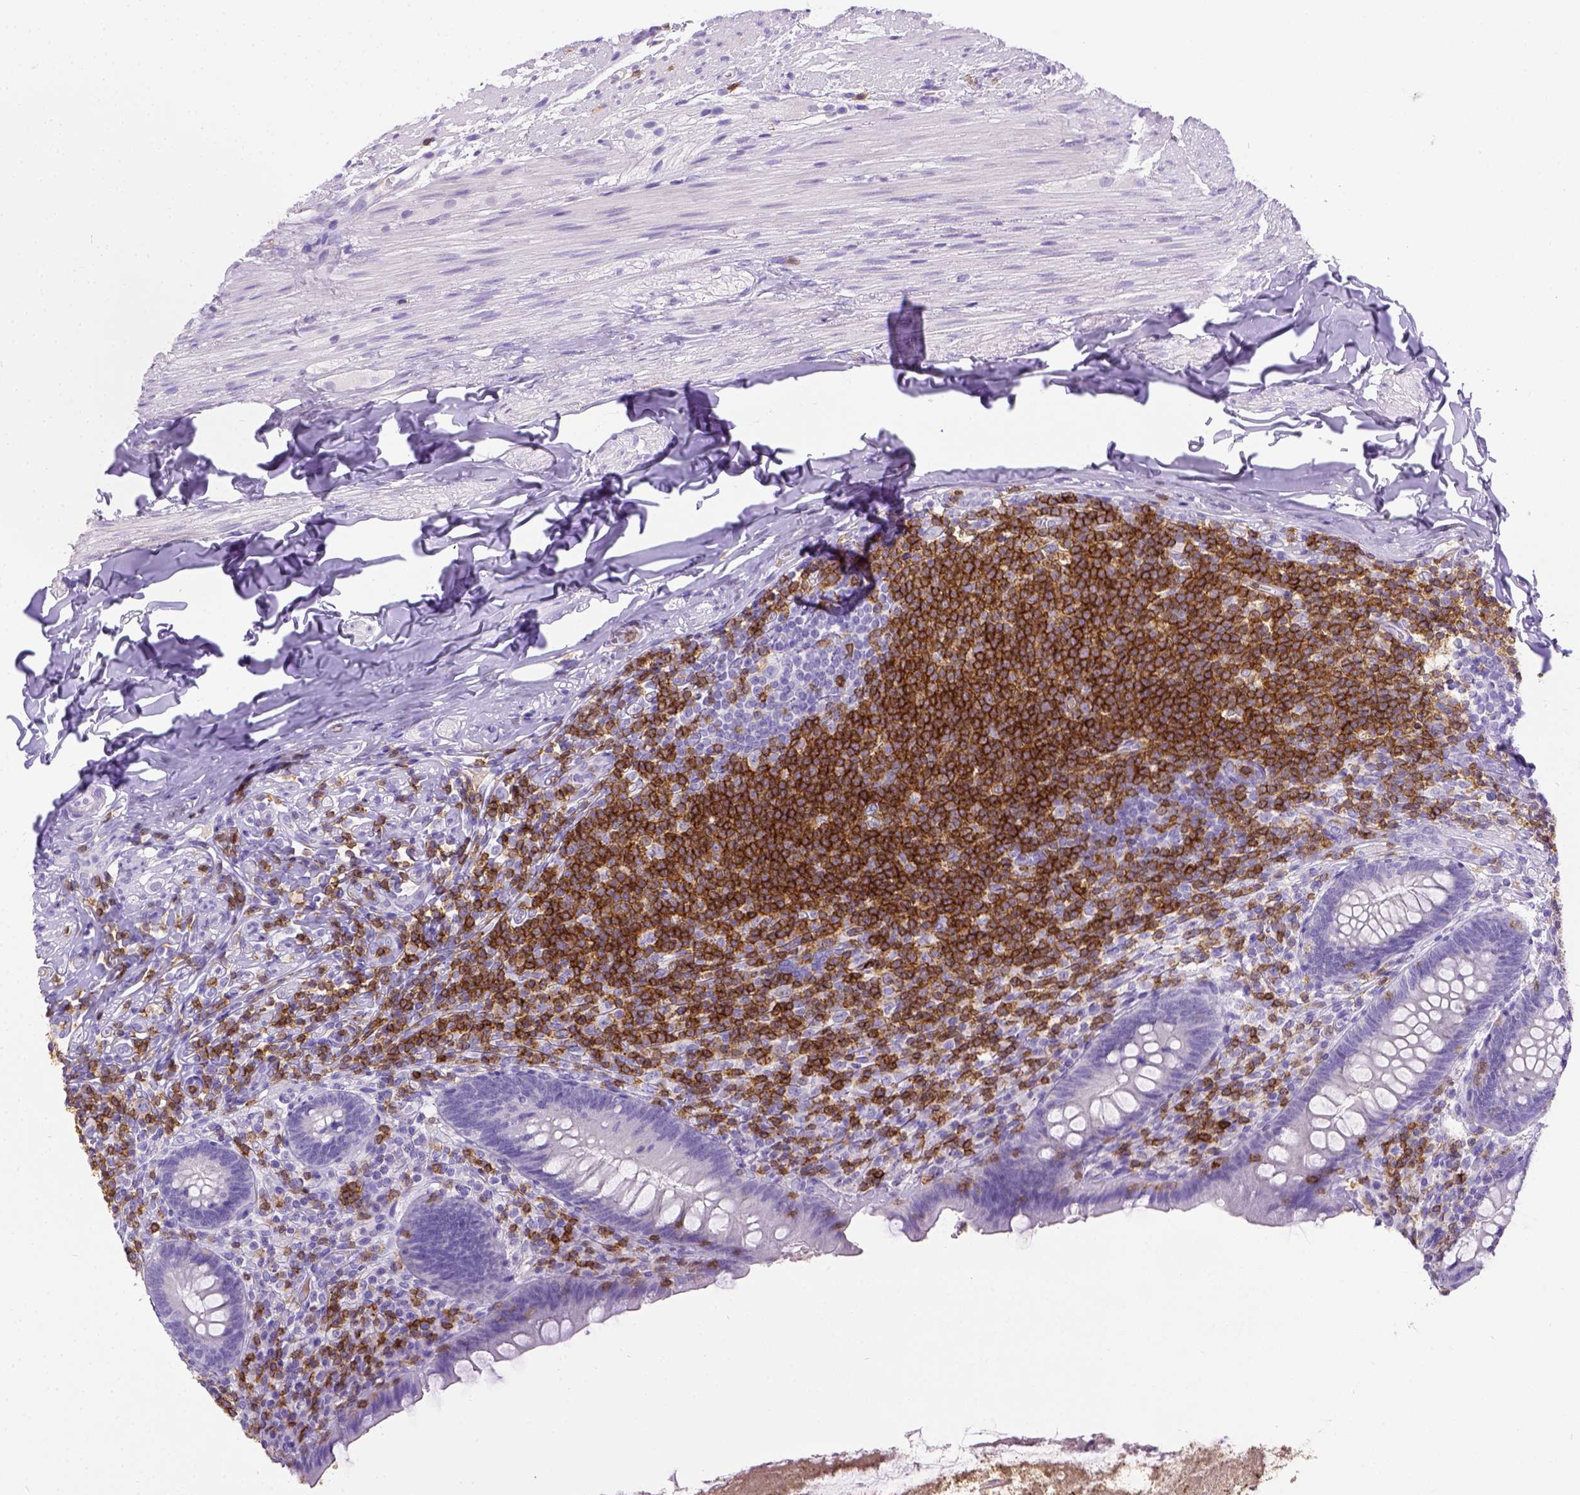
{"staining": {"intensity": "negative", "quantity": "none", "location": "none"}, "tissue": "appendix", "cell_type": "Glandular cells", "image_type": "normal", "snomed": [{"axis": "morphology", "description": "Normal tissue, NOS"}, {"axis": "topography", "description": "Appendix"}], "caption": "A micrograph of human appendix is negative for staining in glandular cells. (DAB (3,3'-diaminobenzidine) IHC, high magnification).", "gene": "CD3E", "patient": {"sex": "male", "age": 47}}